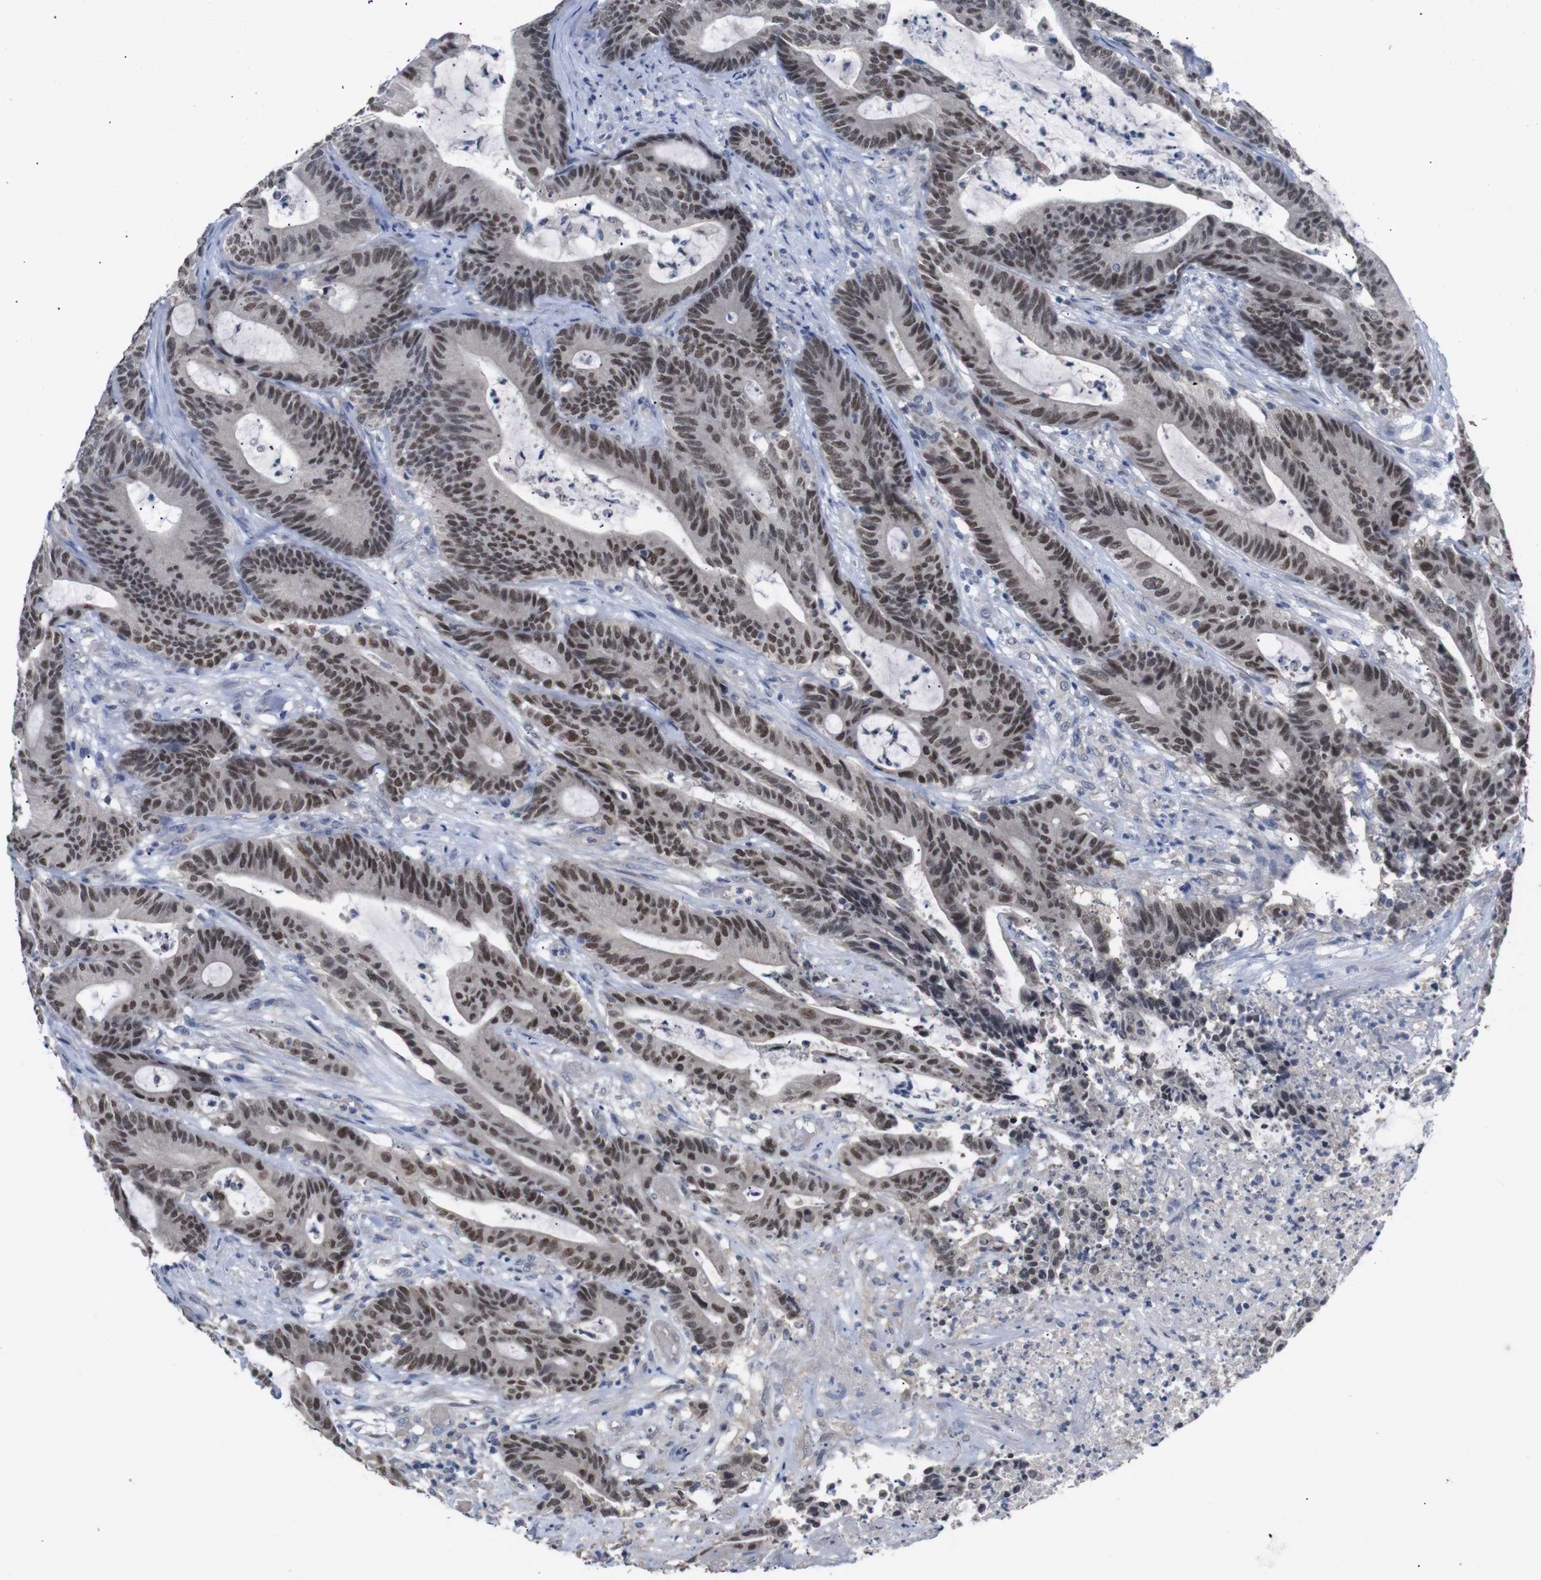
{"staining": {"intensity": "strong", "quantity": "25%-75%", "location": "nuclear"}, "tissue": "colorectal cancer", "cell_type": "Tumor cells", "image_type": "cancer", "snomed": [{"axis": "morphology", "description": "Adenocarcinoma, NOS"}, {"axis": "topography", "description": "Colon"}], "caption": "Strong nuclear protein staining is seen in approximately 25%-75% of tumor cells in colorectal cancer. The protein is stained brown, and the nuclei are stained in blue (DAB IHC with brightfield microscopy, high magnification).", "gene": "HNF1A", "patient": {"sex": "female", "age": 84}}